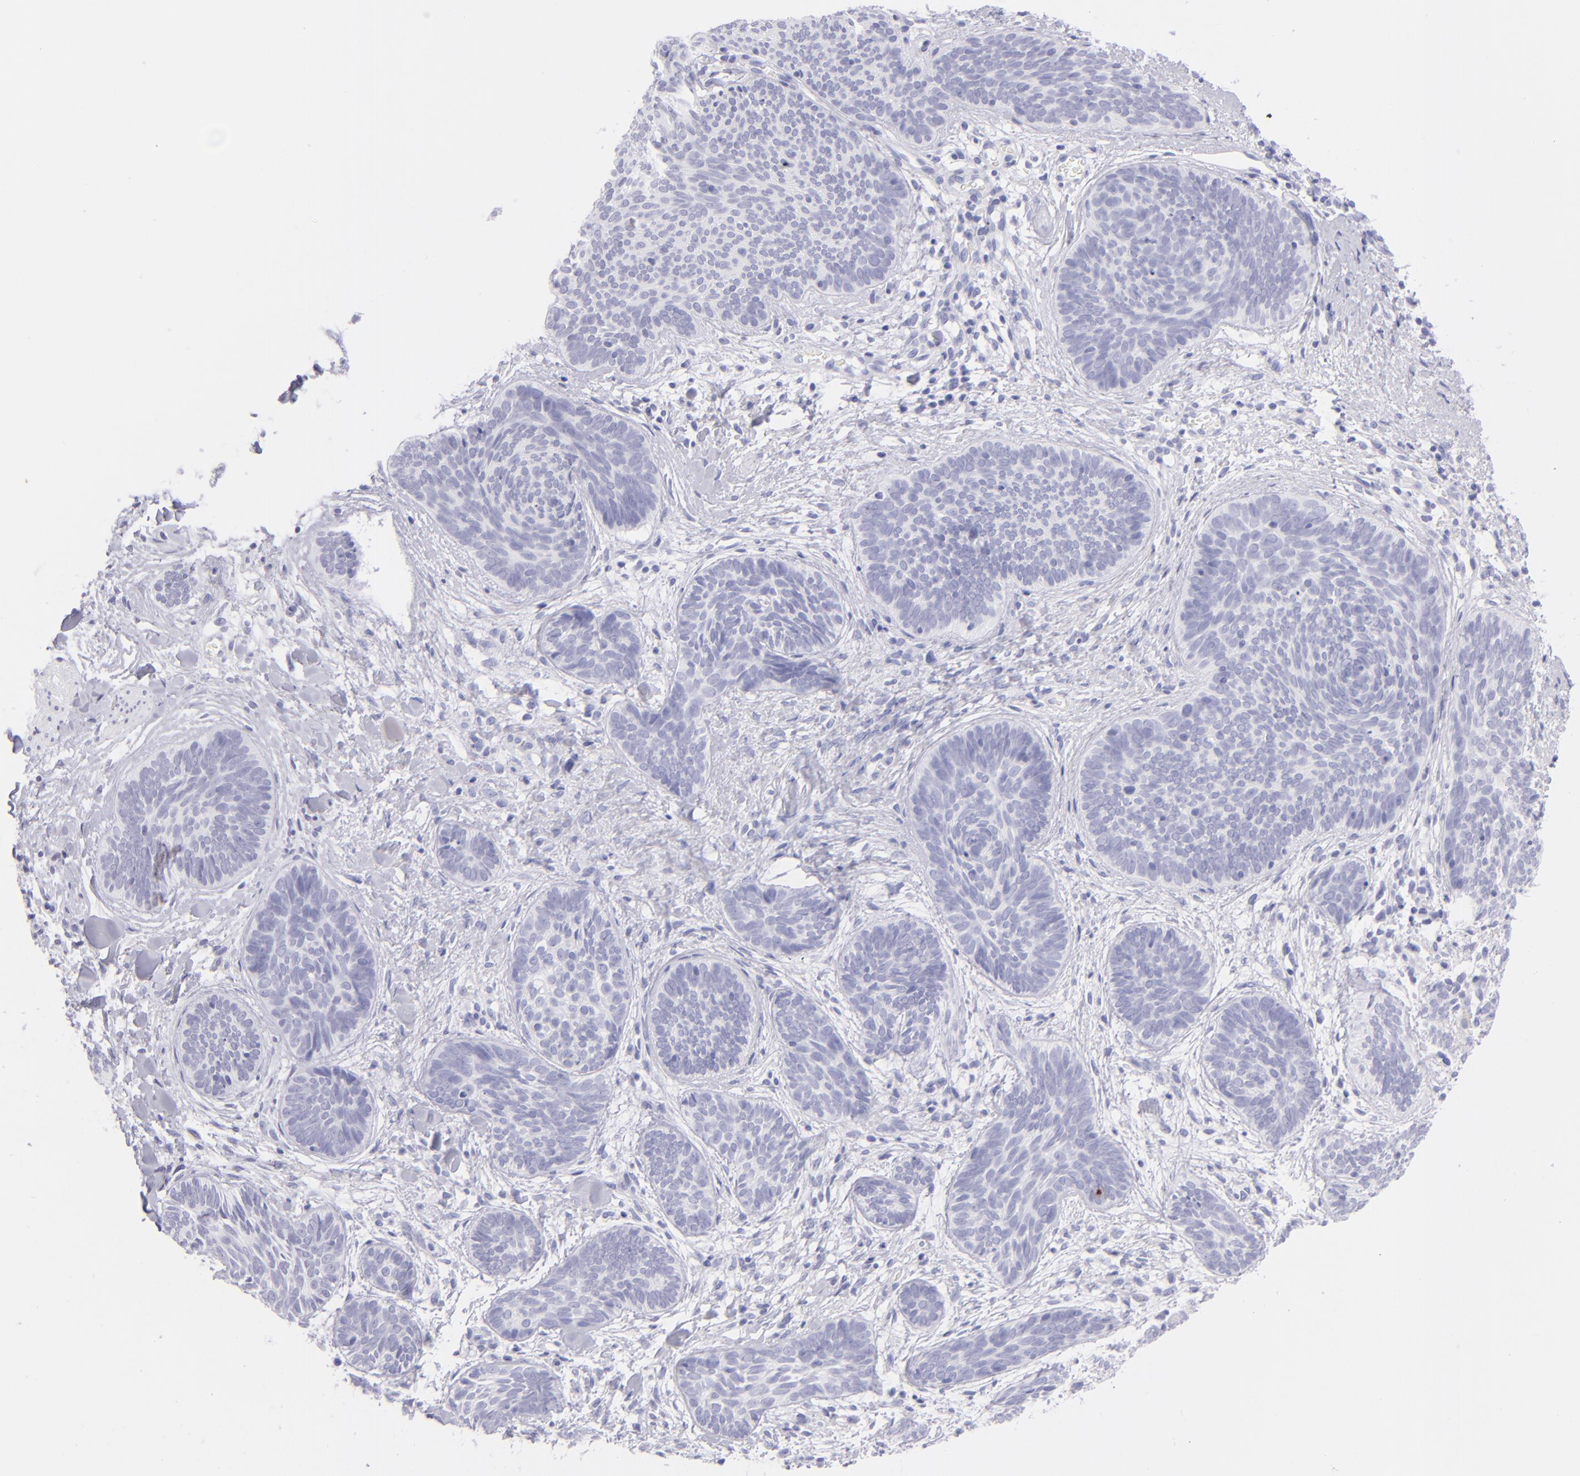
{"staining": {"intensity": "negative", "quantity": "none", "location": "none"}, "tissue": "skin cancer", "cell_type": "Tumor cells", "image_type": "cancer", "snomed": [{"axis": "morphology", "description": "Basal cell carcinoma"}, {"axis": "topography", "description": "Skin"}], "caption": "The image exhibits no staining of tumor cells in skin cancer (basal cell carcinoma).", "gene": "CD72", "patient": {"sex": "female", "age": 81}}